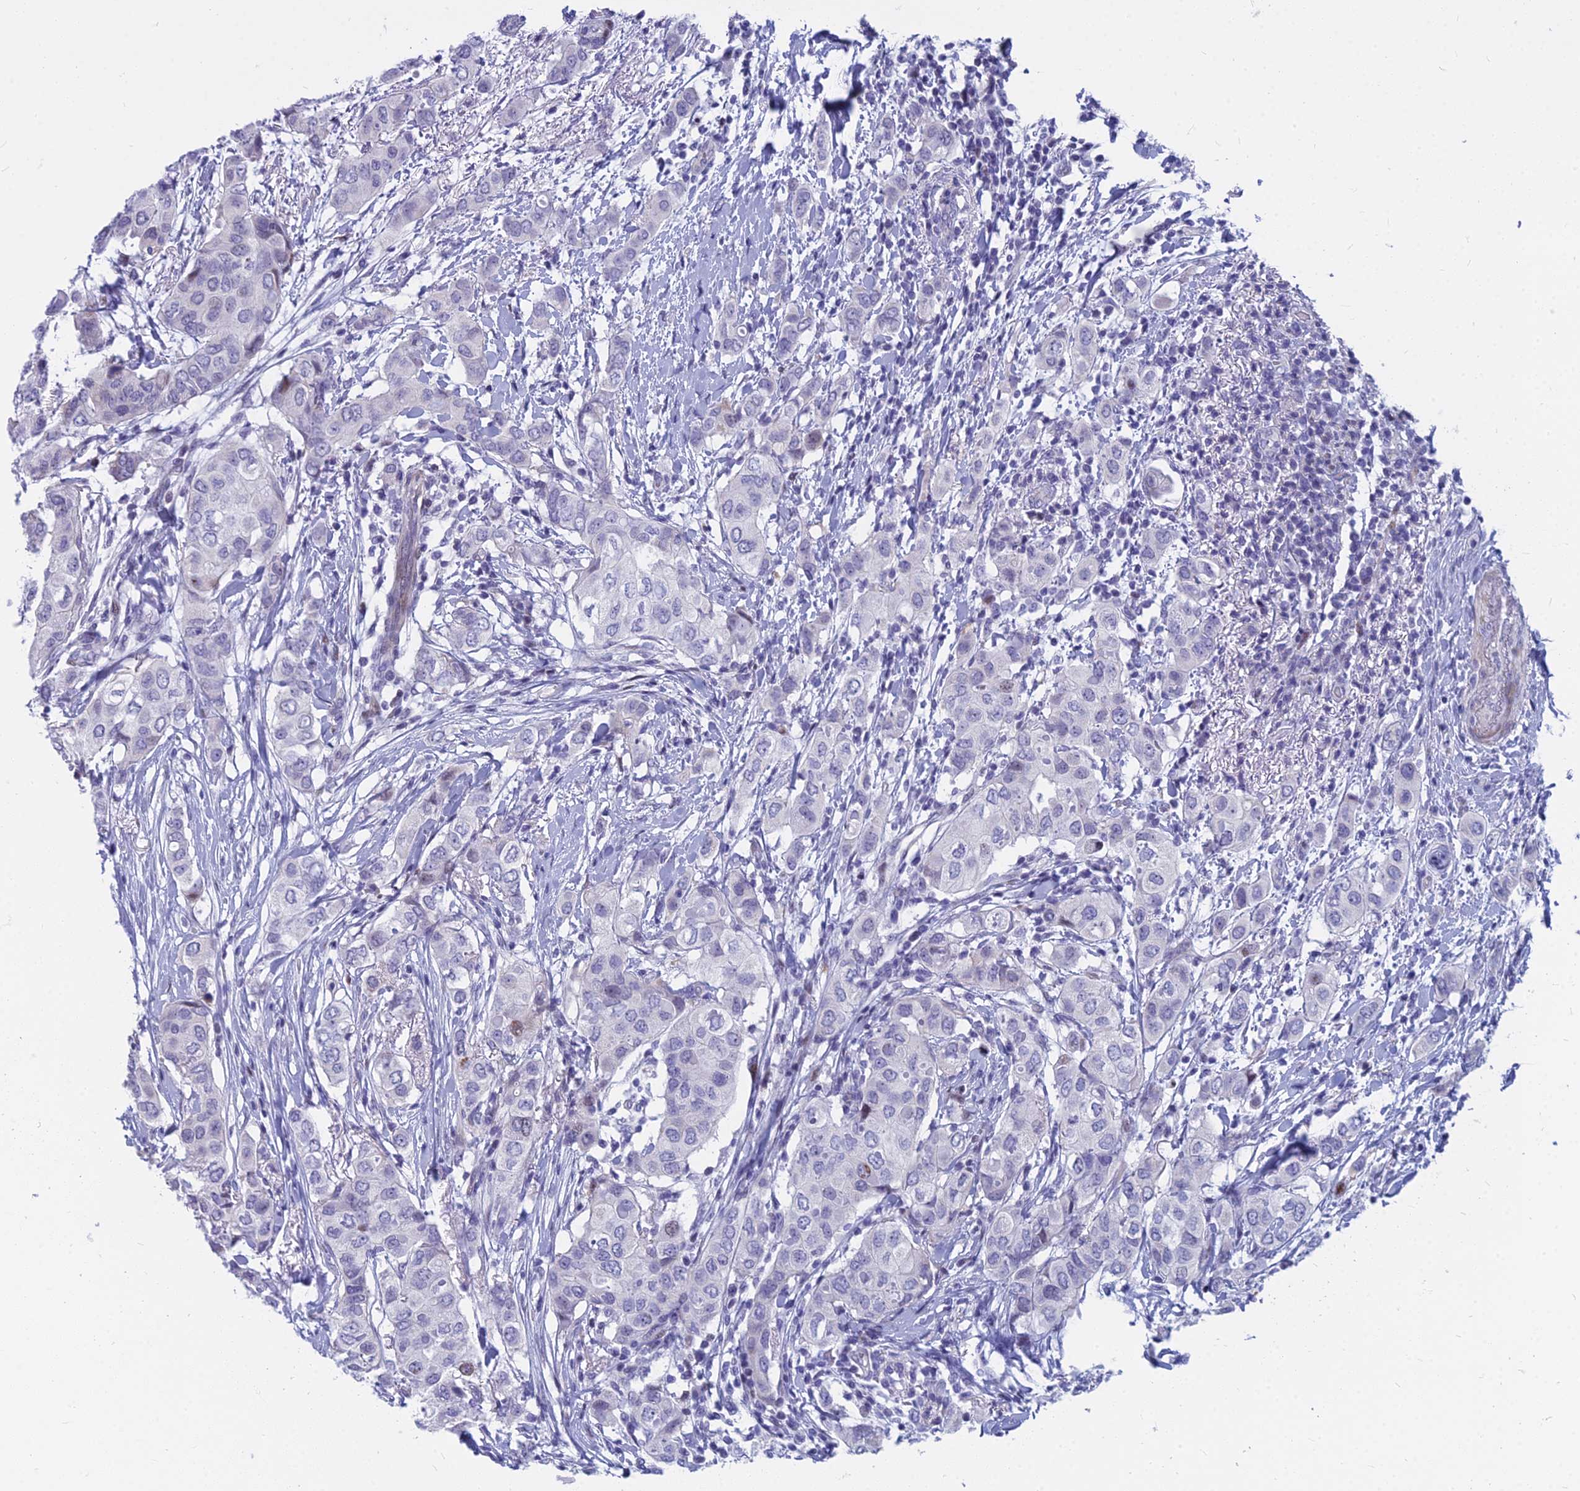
{"staining": {"intensity": "moderate", "quantity": "<25%", "location": "nuclear"}, "tissue": "breast cancer", "cell_type": "Tumor cells", "image_type": "cancer", "snomed": [{"axis": "morphology", "description": "Lobular carcinoma"}, {"axis": "topography", "description": "Breast"}], "caption": "An immunohistochemistry photomicrograph of neoplastic tissue is shown. Protein staining in brown highlights moderate nuclear positivity in breast cancer (lobular carcinoma) within tumor cells. Using DAB (3,3'-diaminobenzidine) (brown) and hematoxylin (blue) stains, captured at high magnification using brightfield microscopy.", "gene": "MYBPC2", "patient": {"sex": "female", "age": 51}}